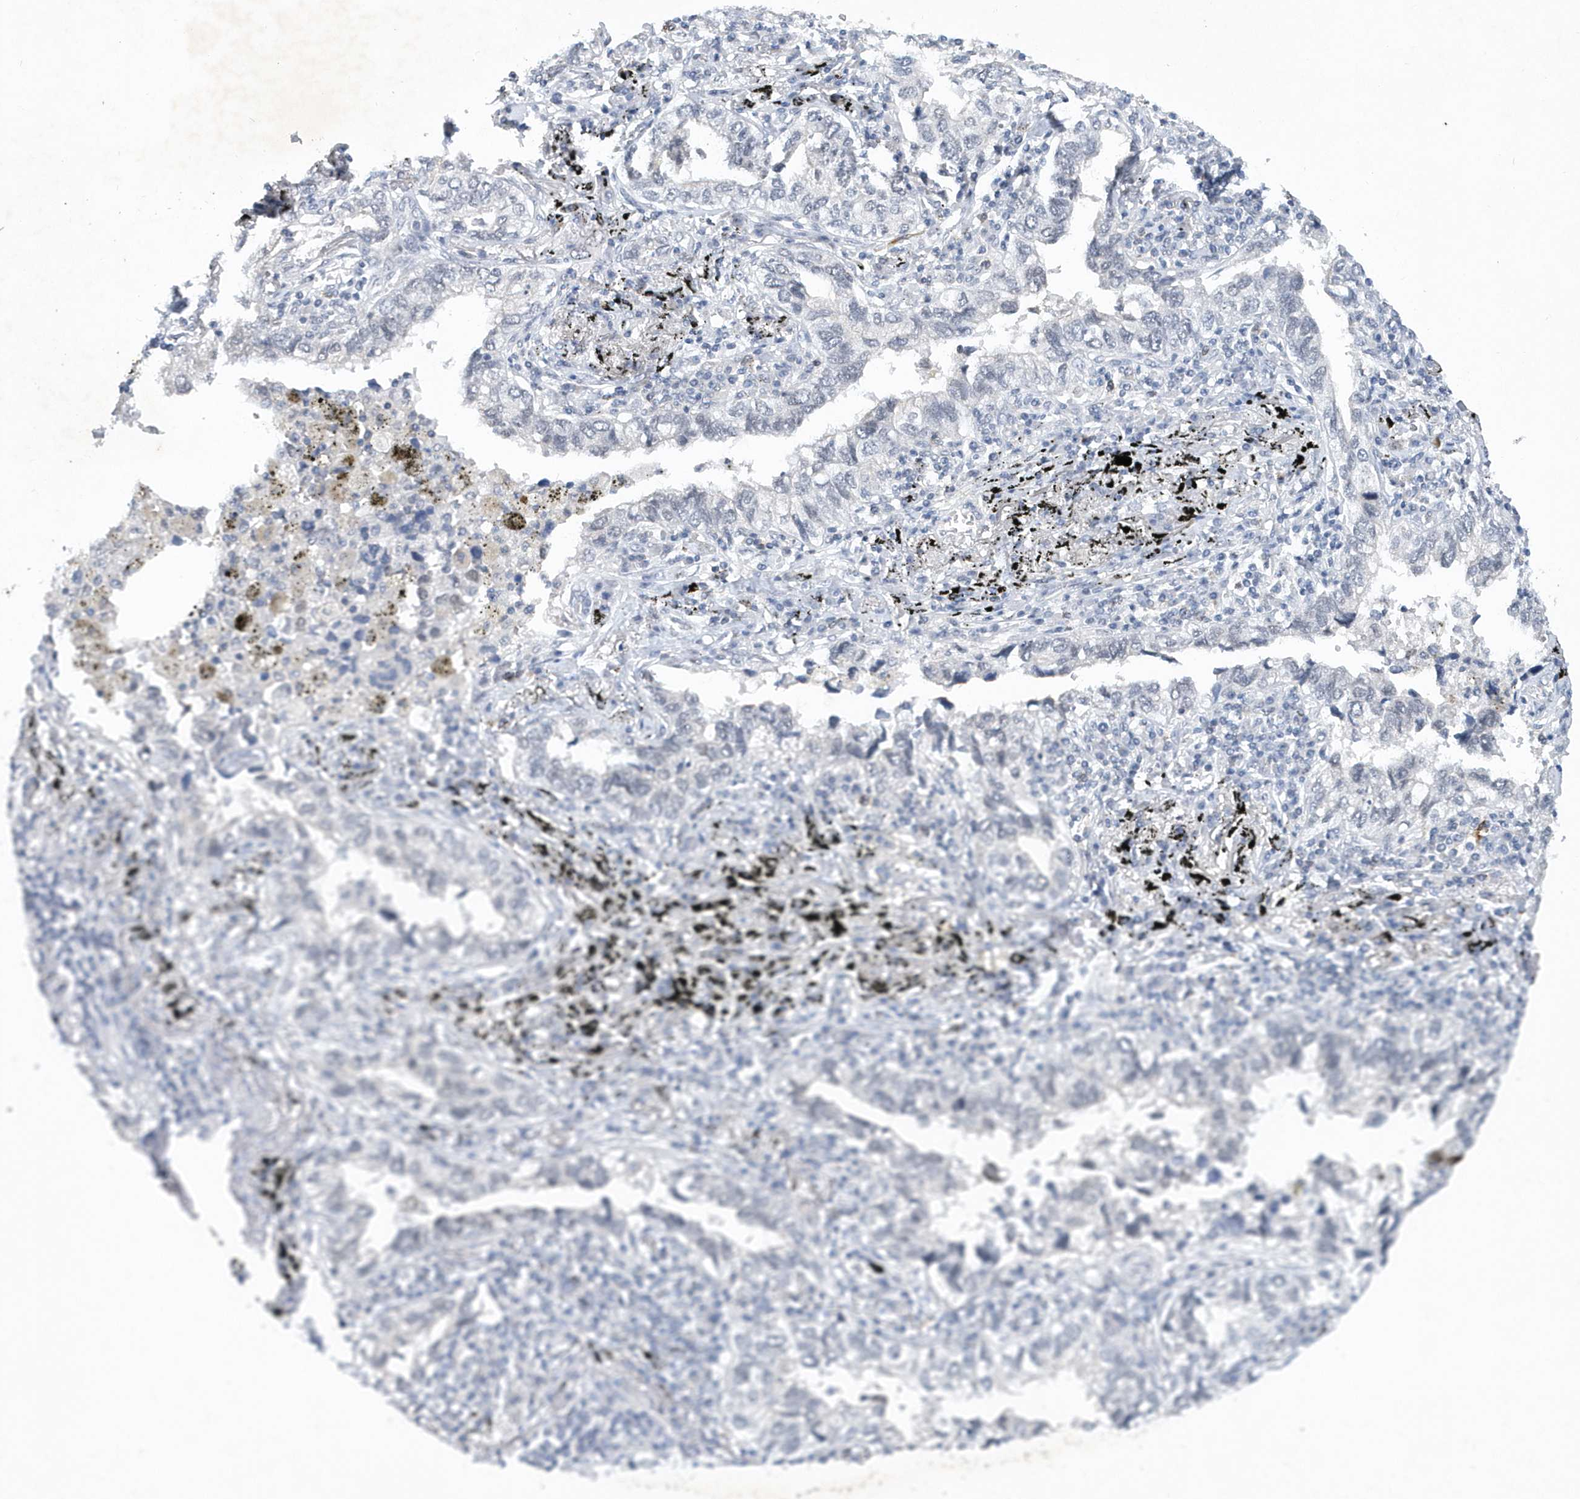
{"staining": {"intensity": "negative", "quantity": "none", "location": "none"}, "tissue": "lung cancer", "cell_type": "Tumor cells", "image_type": "cancer", "snomed": [{"axis": "morphology", "description": "Adenocarcinoma, NOS"}, {"axis": "topography", "description": "Lung"}], "caption": "The histopathology image reveals no significant expression in tumor cells of adenocarcinoma (lung).", "gene": "SRGAP3", "patient": {"sex": "male", "age": 65}}